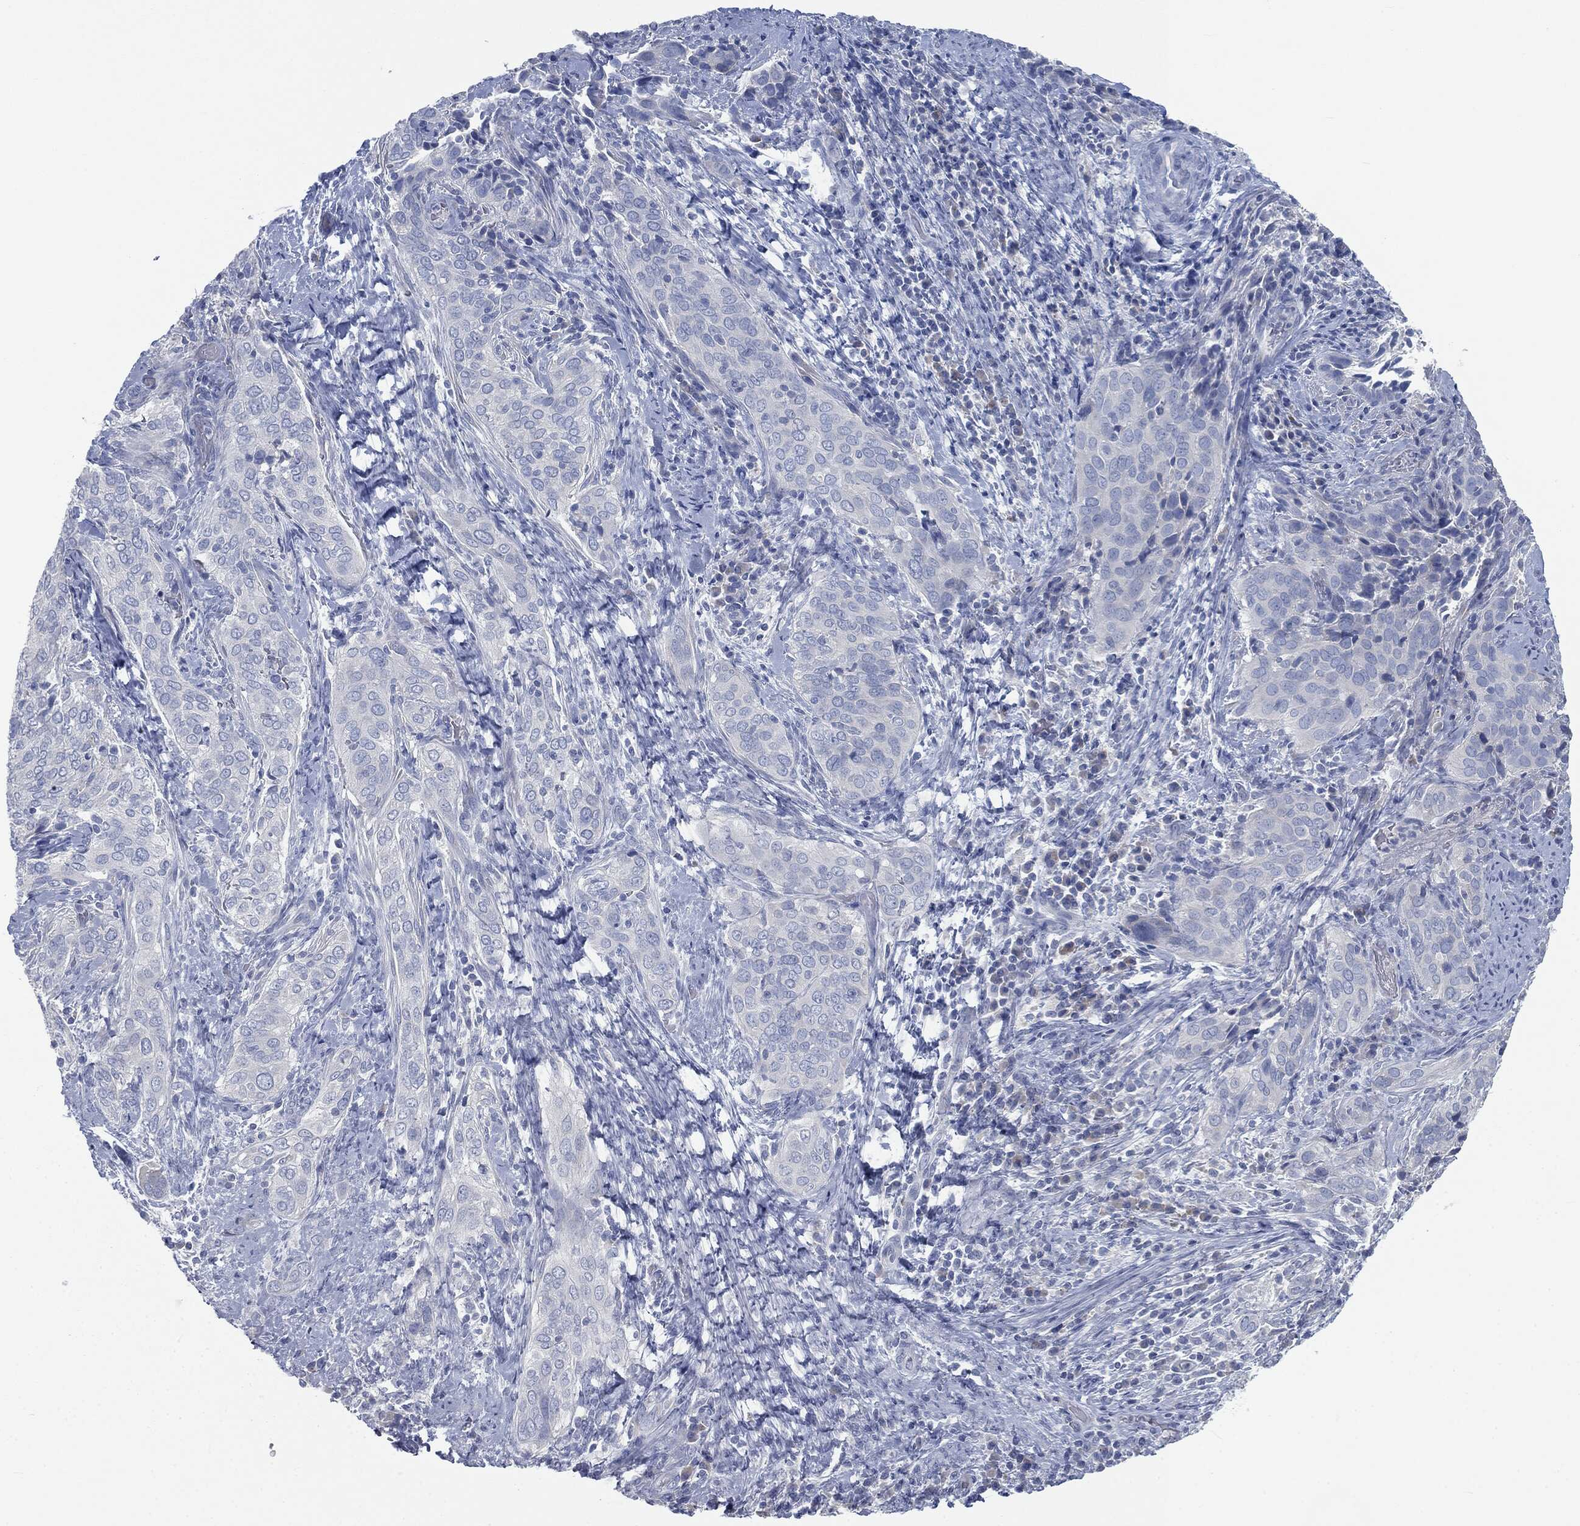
{"staining": {"intensity": "negative", "quantity": "none", "location": "none"}, "tissue": "cervical cancer", "cell_type": "Tumor cells", "image_type": "cancer", "snomed": [{"axis": "morphology", "description": "Squamous cell carcinoma, NOS"}, {"axis": "topography", "description": "Cervix"}], "caption": "Immunohistochemistry (IHC) histopathology image of cervical cancer stained for a protein (brown), which displays no staining in tumor cells.", "gene": "CAV3", "patient": {"sex": "female", "age": 38}}